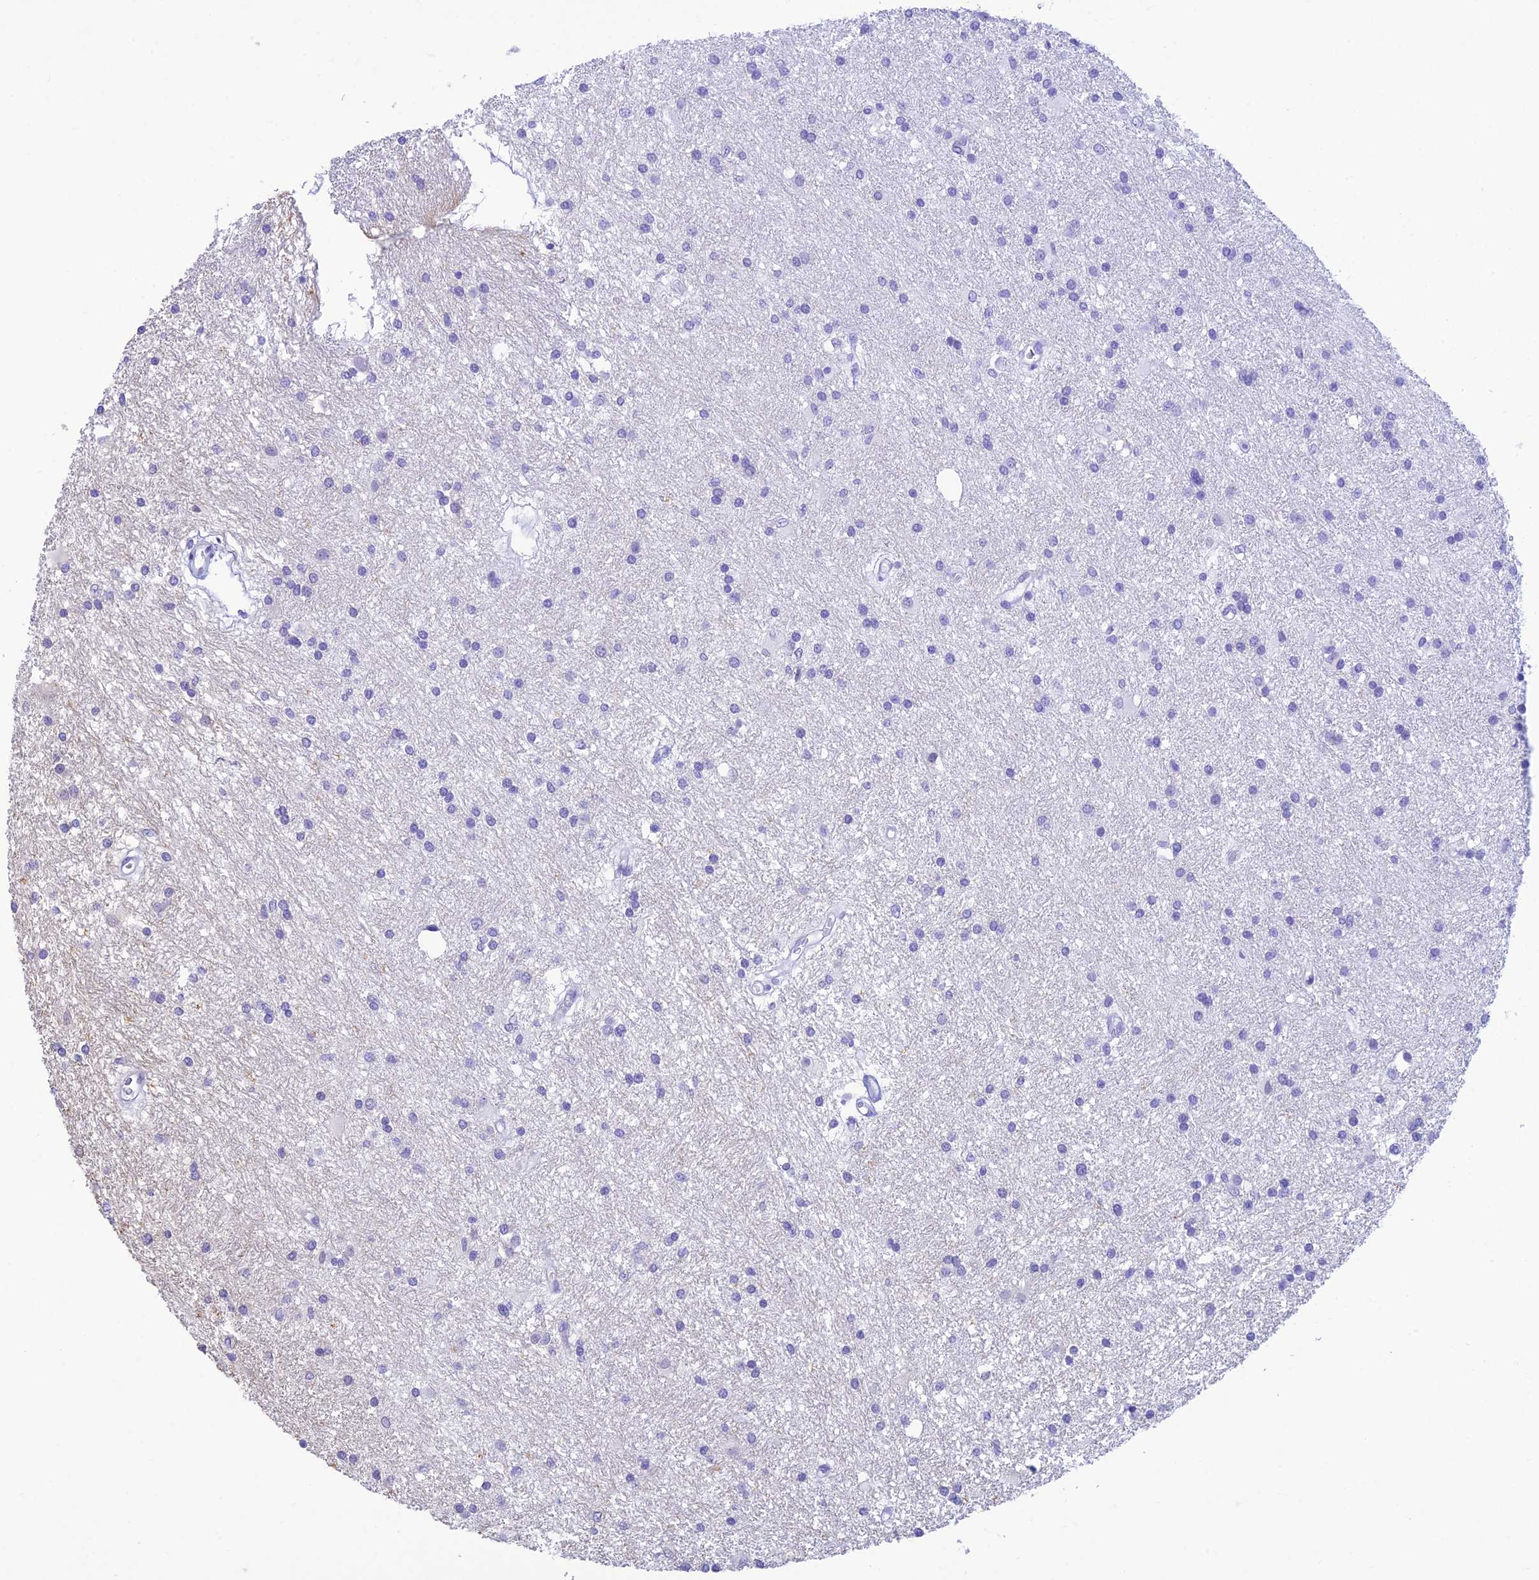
{"staining": {"intensity": "negative", "quantity": "none", "location": "none"}, "tissue": "glioma", "cell_type": "Tumor cells", "image_type": "cancer", "snomed": [{"axis": "morphology", "description": "Glioma, malignant, High grade"}, {"axis": "topography", "description": "Brain"}], "caption": "The immunohistochemistry (IHC) histopathology image has no significant expression in tumor cells of malignant high-grade glioma tissue.", "gene": "ST8SIA5", "patient": {"sex": "male", "age": 77}}